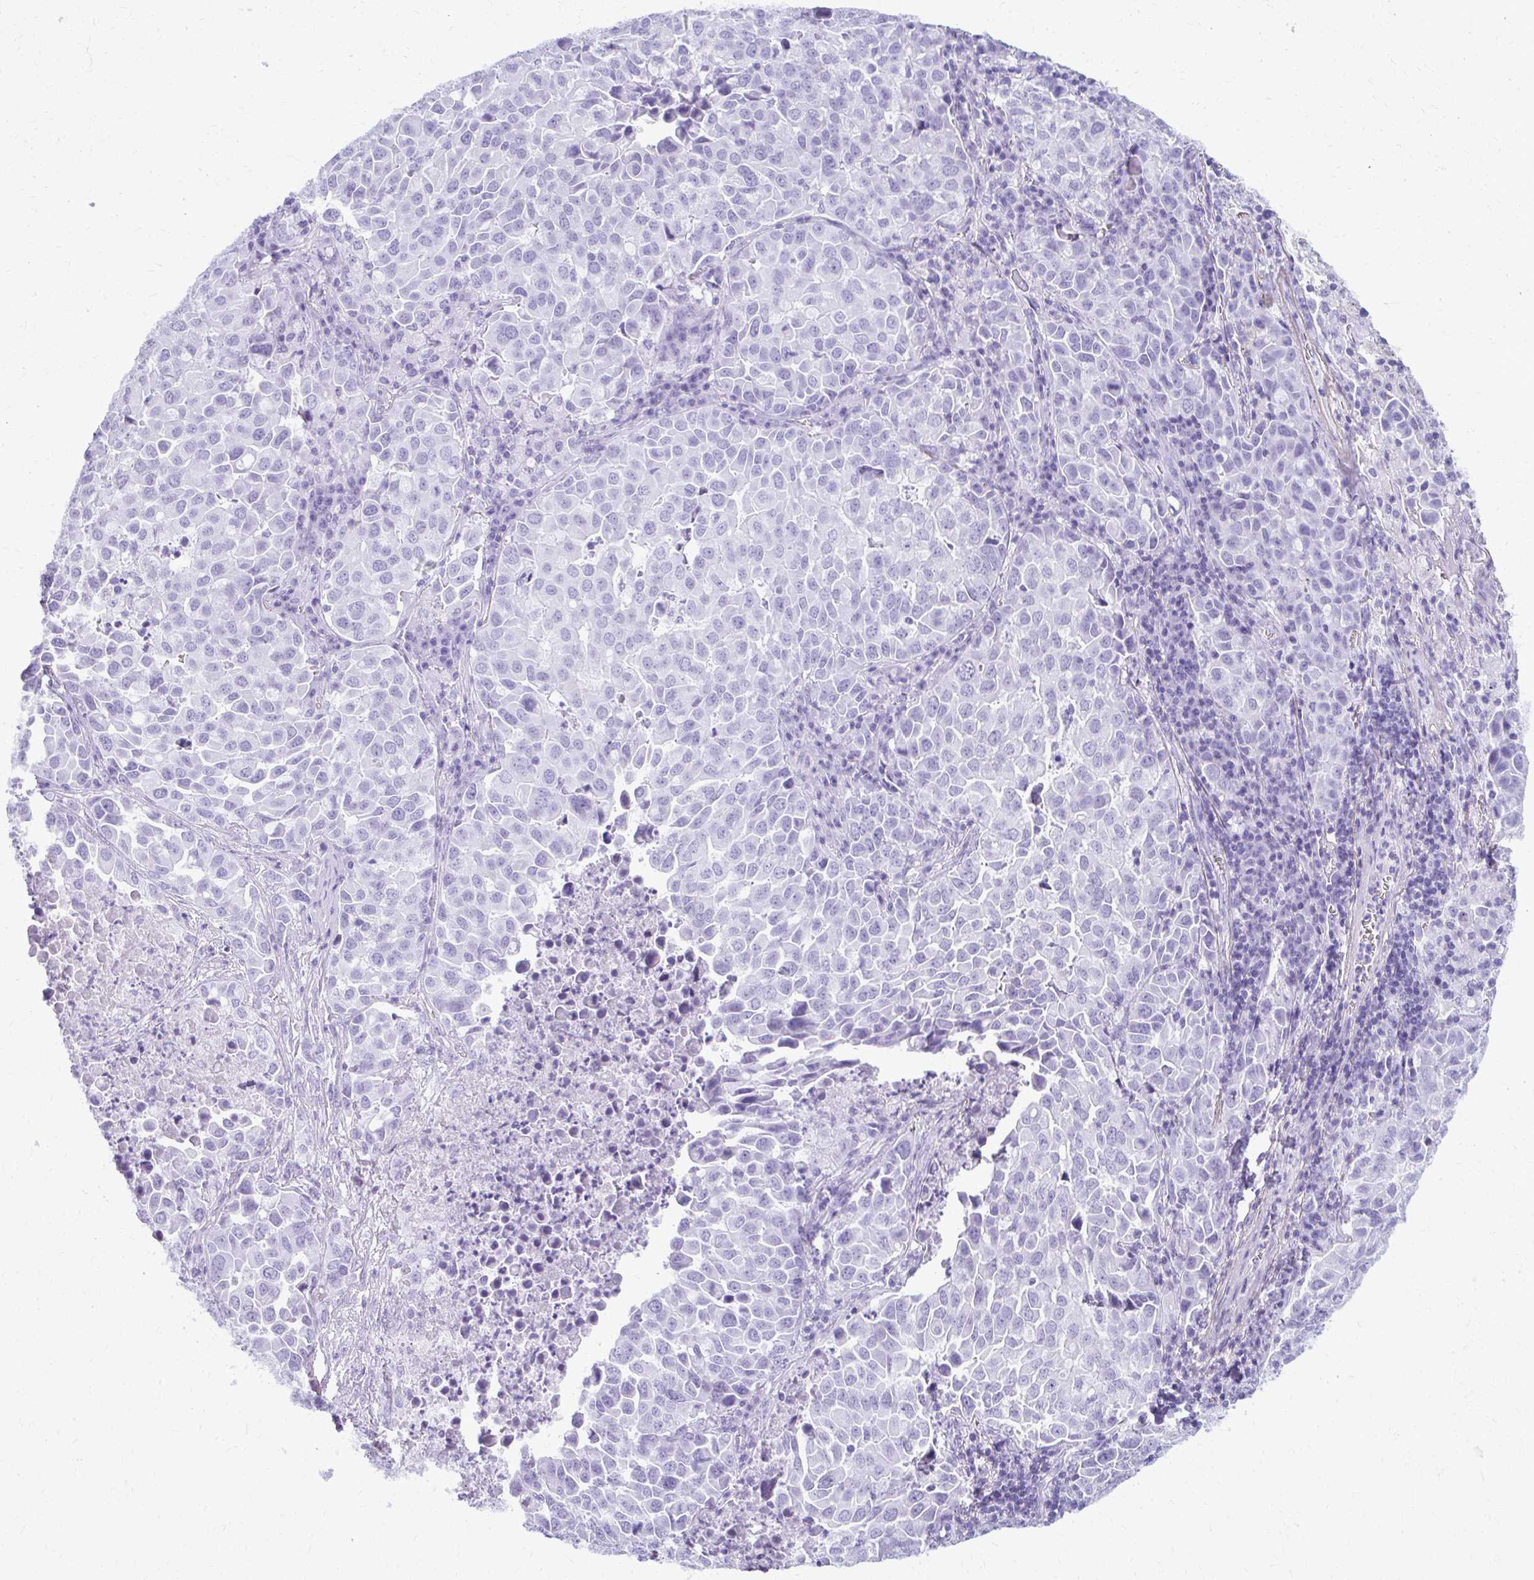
{"staining": {"intensity": "negative", "quantity": "none", "location": "none"}, "tissue": "lung cancer", "cell_type": "Tumor cells", "image_type": "cancer", "snomed": [{"axis": "morphology", "description": "Adenocarcinoma, NOS"}, {"axis": "morphology", "description": "Adenocarcinoma, metastatic, NOS"}, {"axis": "topography", "description": "Lymph node"}, {"axis": "topography", "description": "Lung"}], "caption": "Tumor cells show no significant positivity in lung metastatic adenocarcinoma. Brightfield microscopy of IHC stained with DAB (brown) and hematoxylin (blue), captured at high magnification.", "gene": "MAF1", "patient": {"sex": "female", "age": 65}}